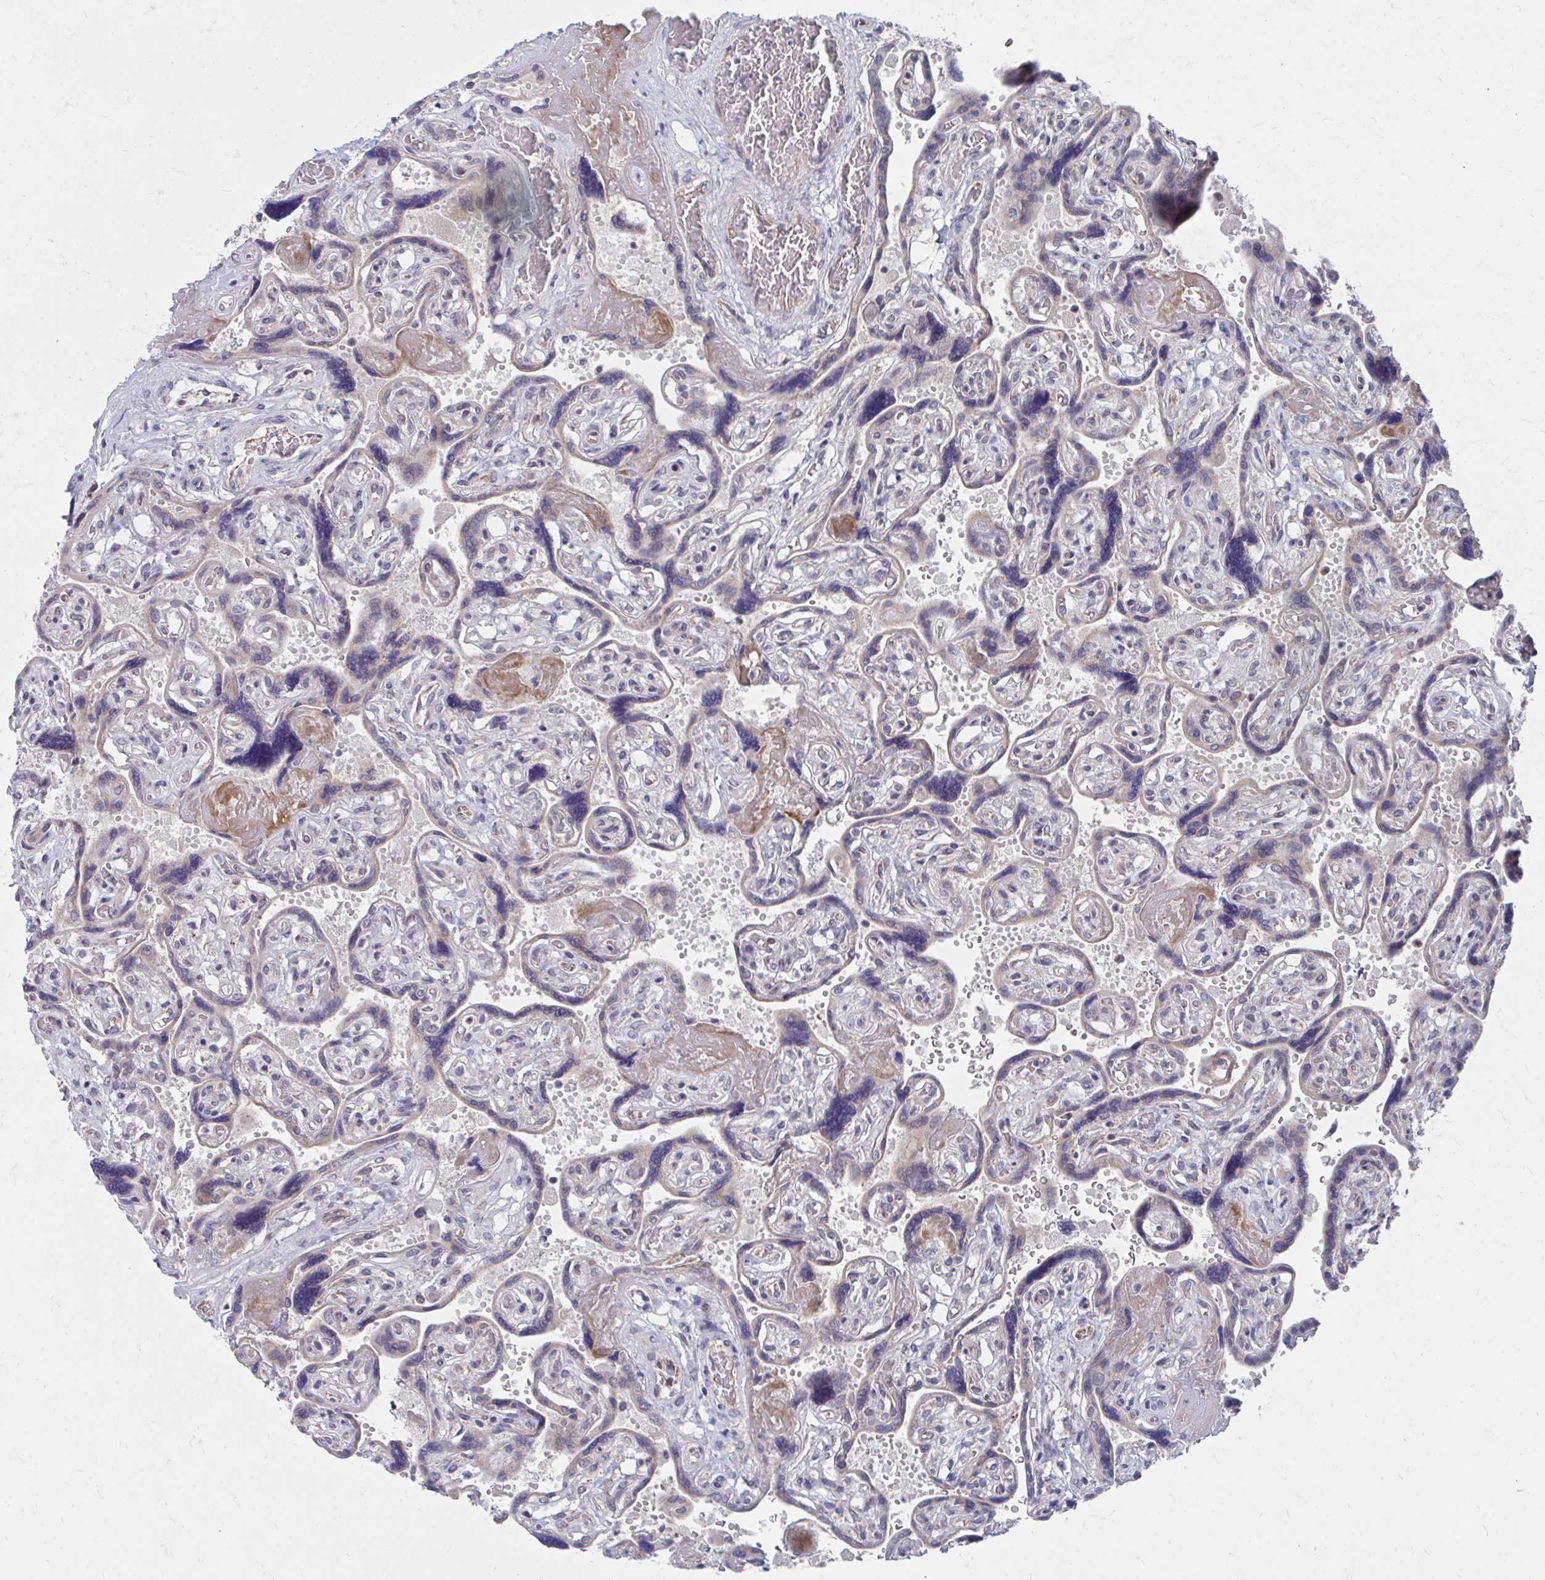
{"staining": {"intensity": "moderate", "quantity": "25%-75%", "location": "cytoplasmic/membranous"}, "tissue": "placenta", "cell_type": "Decidual cells", "image_type": "normal", "snomed": [{"axis": "morphology", "description": "Normal tissue, NOS"}, {"axis": "topography", "description": "Placenta"}], "caption": "Protein positivity by immunohistochemistry exhibits moderate cytoplasmic/membranous staining in approximately 25%-75% of decidual cells in normal placenta.", "gene": "PEX3", "patient": {"sex": "female", "age": 32}}